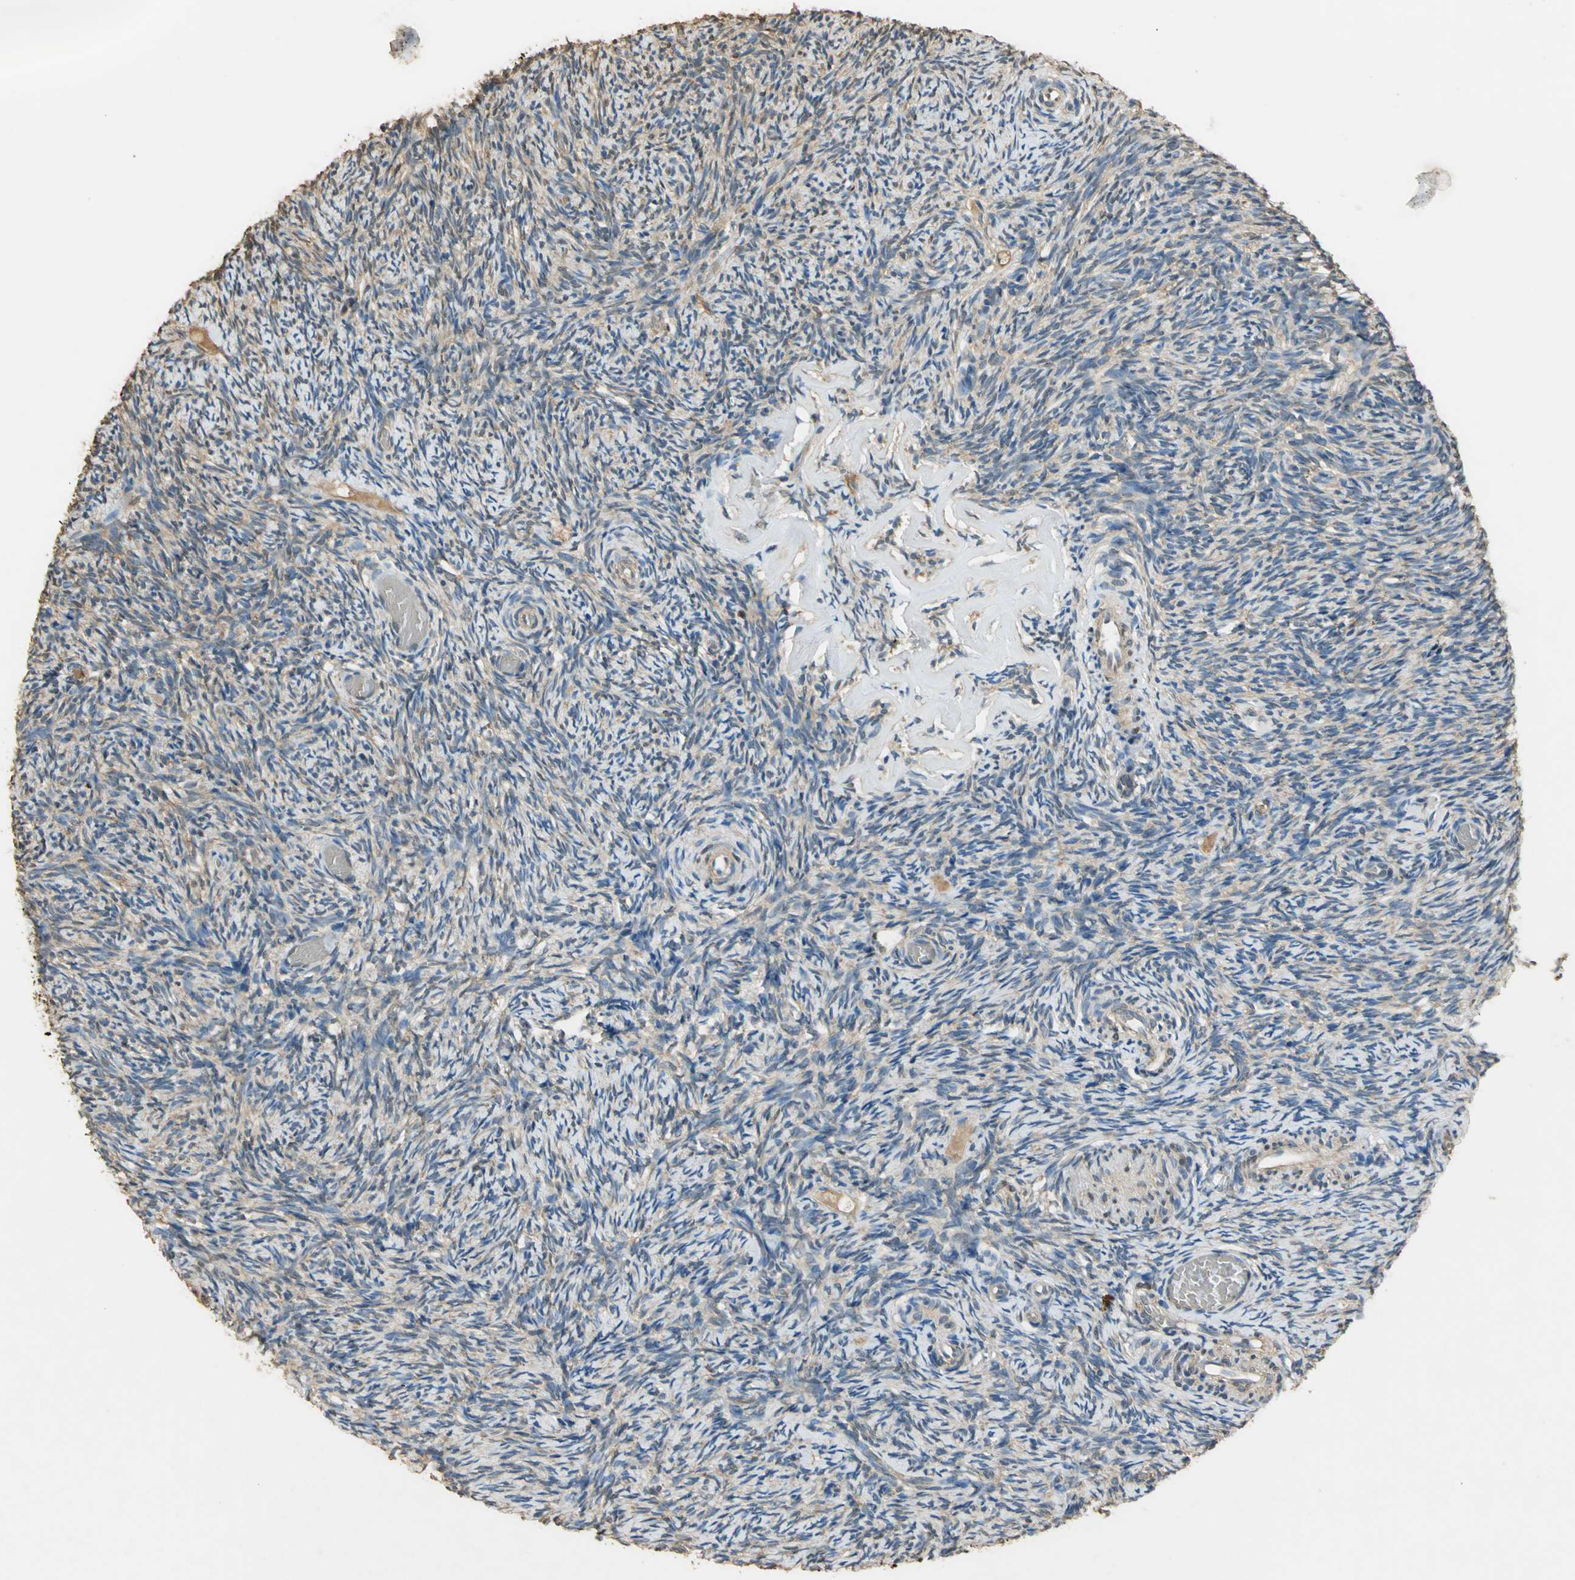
{"staining": {"intensity": "moderate", "quantity": ">75%", "location": "cytoplasmic/membranous"}, "tissue": "ovary", "cell_type": "Follicle cells", "image_type": "normal", "snomed": [{"axis": "morphology", "description": "Normal tissue, NOS"}, {"axis": "topography", "description": "Ovary"}], "caption": "Ovary stained with immunohistochemistry (IHC) demonstrates moderate cytoplasmic/membranous staining in approximately >75% of follicle cells. The staining is performed using DAB (3,3'-diaminobenzidine) brown chromogen to label protein expression. The nuclei are counter-stained blue using hematoxylin.", "gene": "GAPDH", "patient": {"sex": "female", "age": 60}}